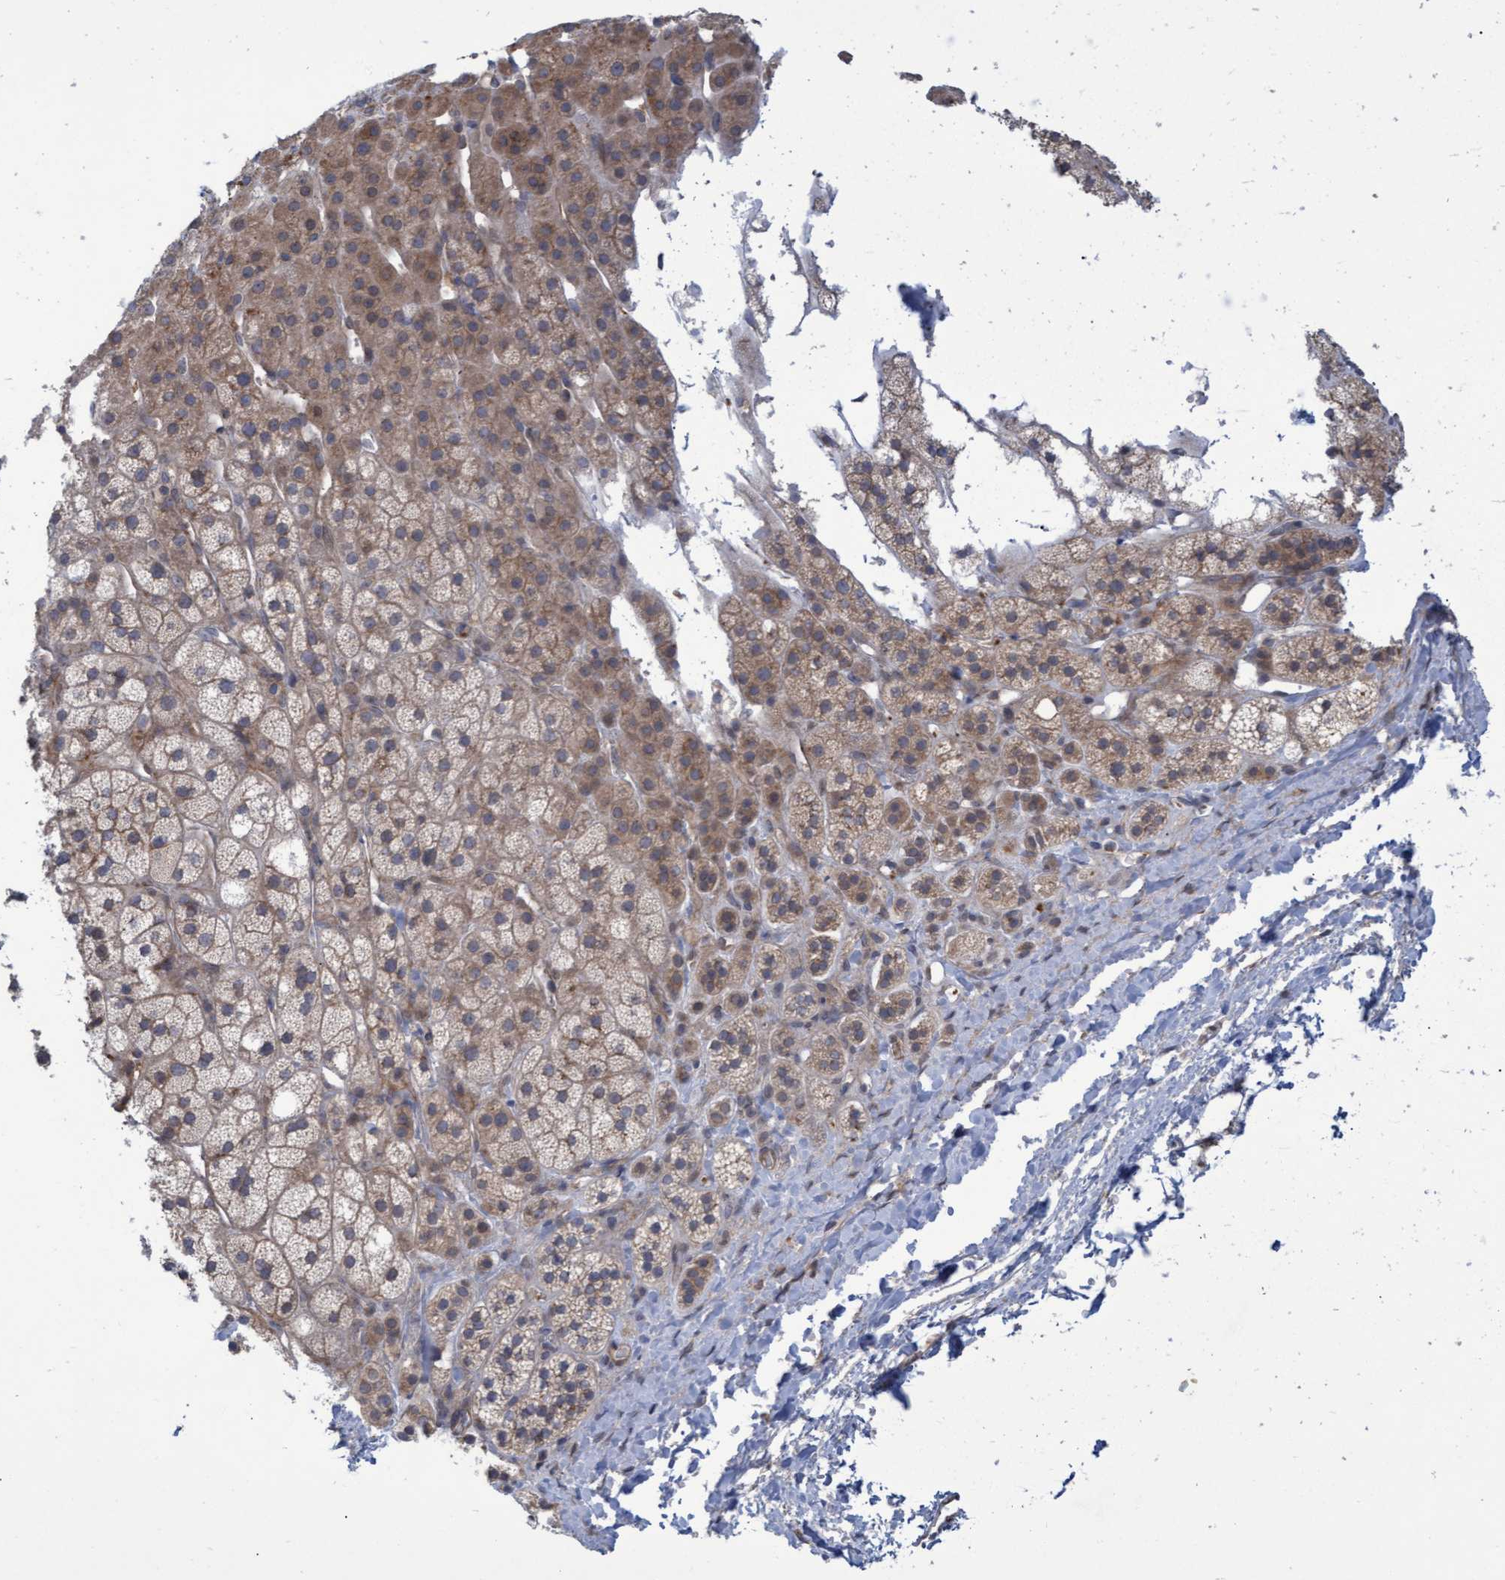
{"staining": {"intensity": "weak", "quantity": ">75%", "location": "cytoplasmic/membranous"}, "tissue": "adrenal gland", "cell_type": "Glandular cells", "image_type": "normal", "snomed": [{"axis": "morphology", "description": "Normal tissue, NOS"}, {"axis": "topography", "description": "Adrenal gland"}], "caption": "A brown stain labels weak cytoplasmic/membranous expression of a protein in glandular cells of benign adrenal gland. Immunohistochemistry (ihc) stains the protein in brown and the nuclei are stained blue.", "gene": "NAA15", "patient": {"sex": "male", "age": 56}}